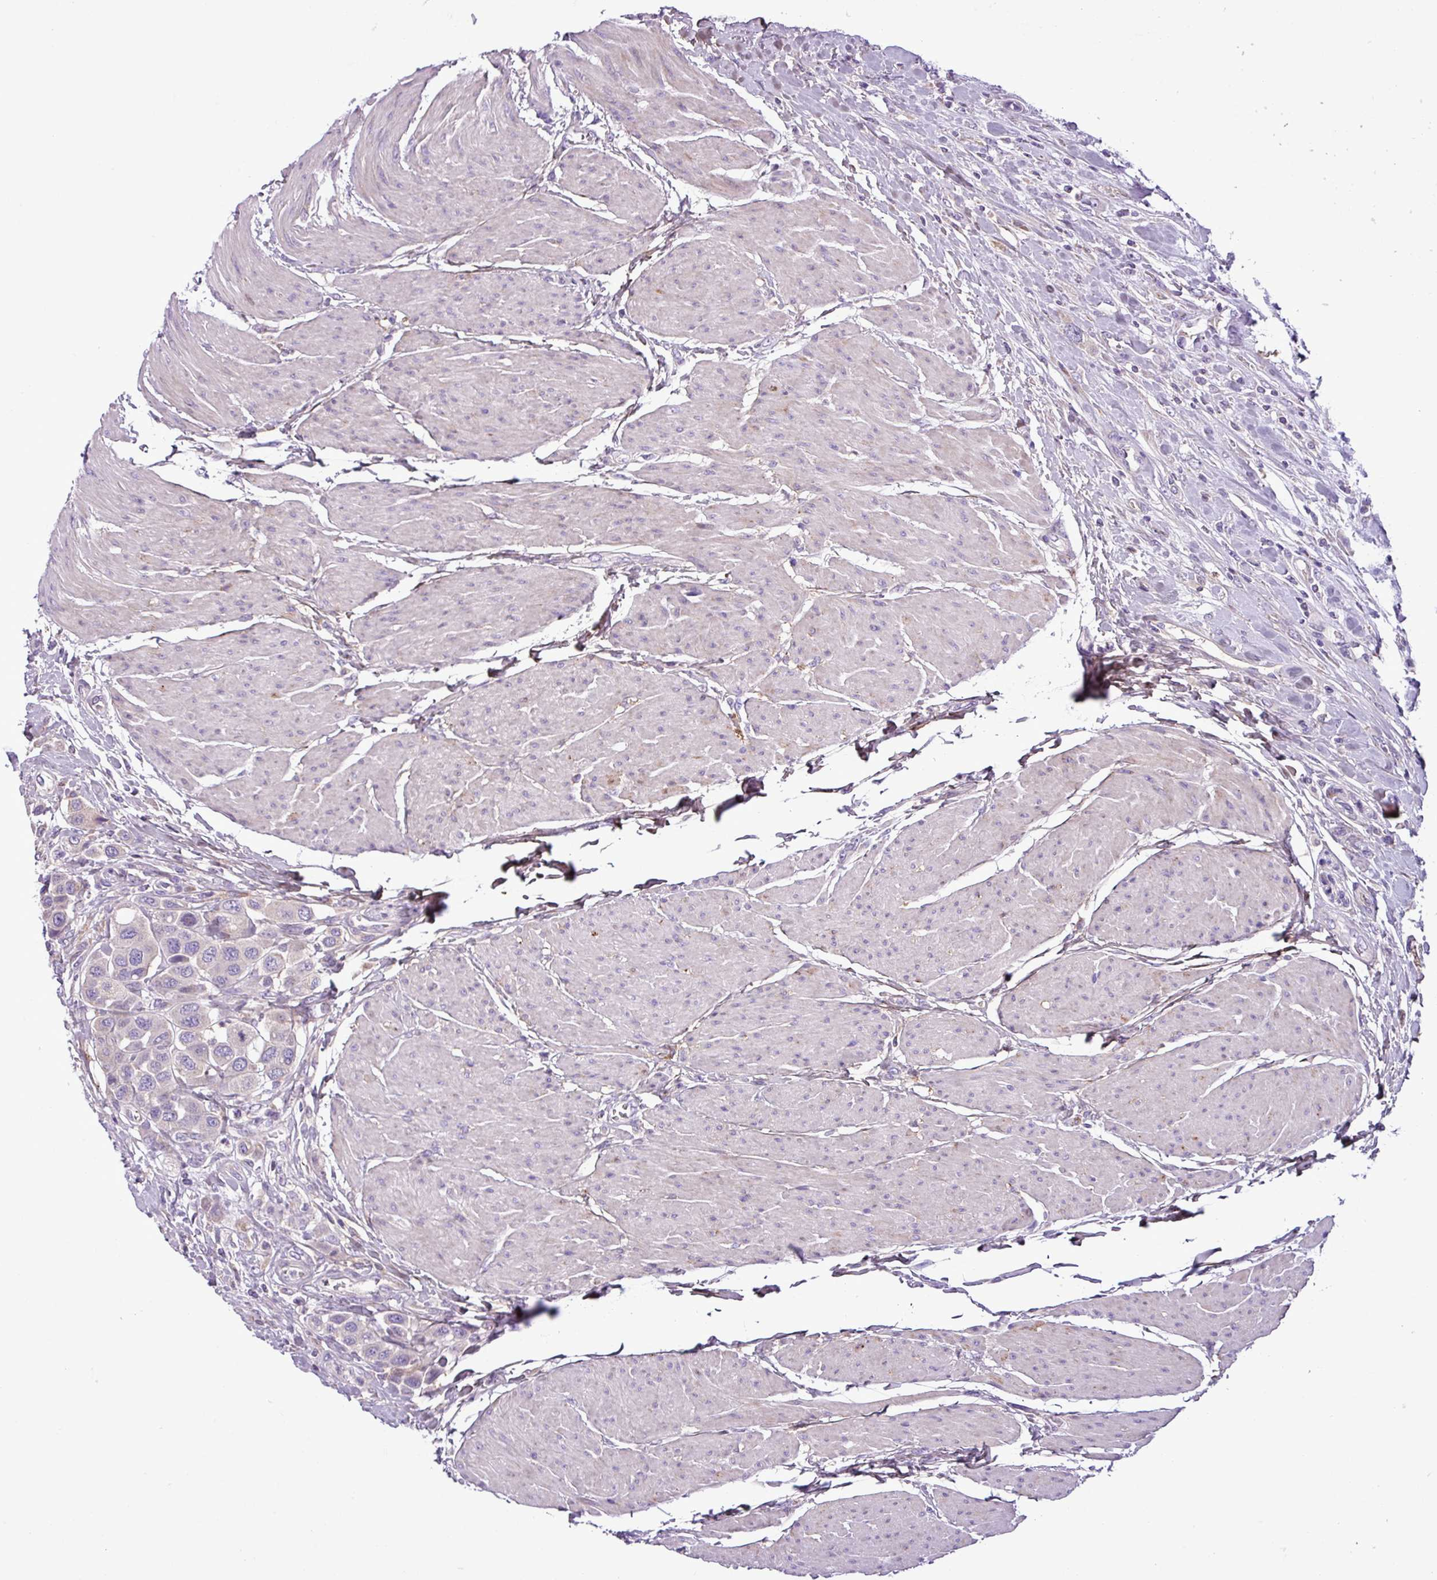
{"staining": {"intensity": "weak", "quantity": "<25%", "location": "cytoplasmic/membranous"}, "tissue": "urothelial cancer", "cell_type": "Tumor cells", "image_type": "cancer", "snomed": [{"axis": "morphology", "description": "Urothelial carcinoma, High grade"}, {"axis": "topography", "description": "Urinary bladder"}], "caption": "Histopathology image shows no significant protein expression in tumor cells of high-grade urothelial carcinoma. Brightfield microscopy of IHC stained with DAB (3,3'-diaminobenzidine) (brown) and hematoxylin (blue), captured at high magnification.", "gene": "FAM183A", "patient": {"sex": "male", "age": 50}}